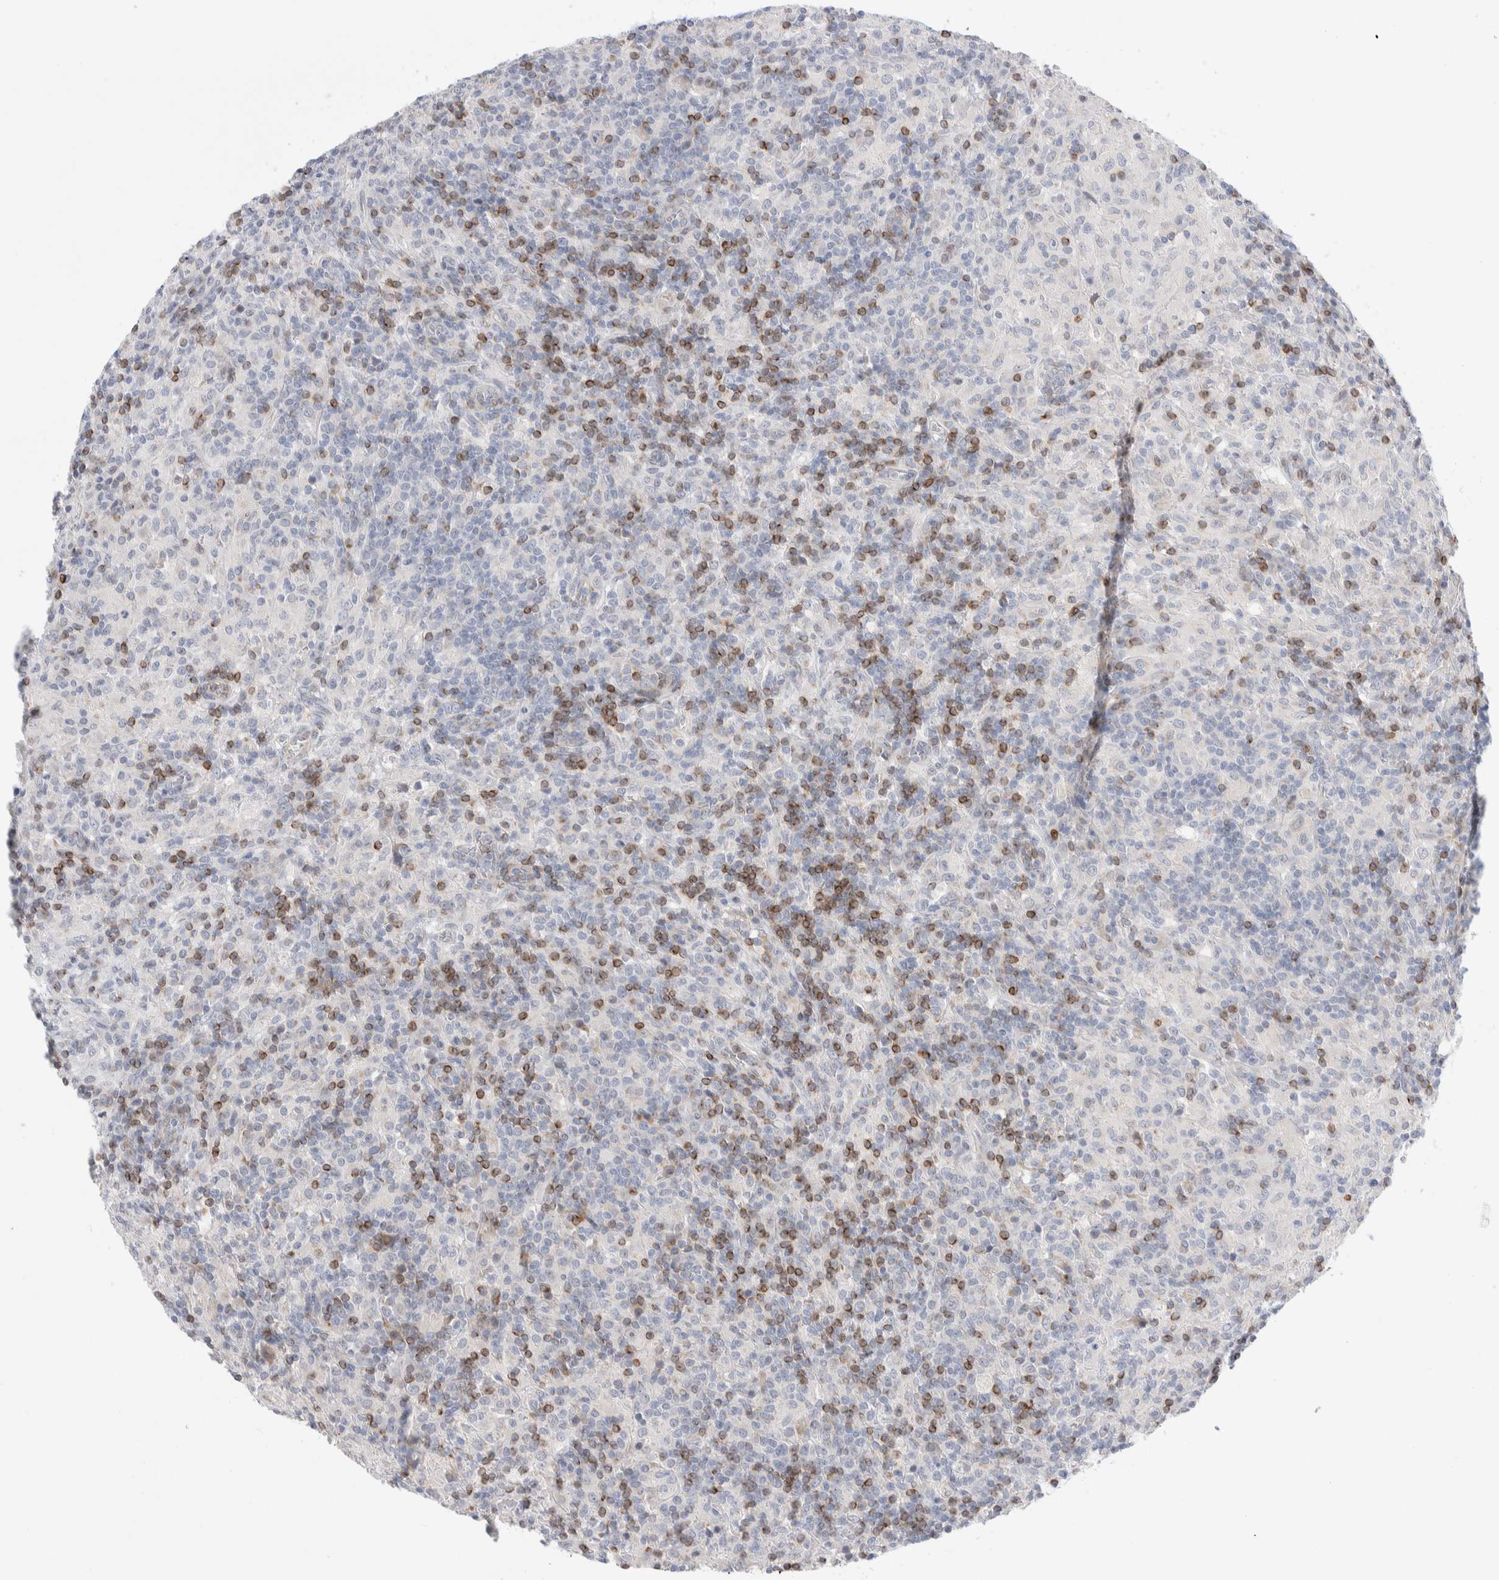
{"staining": {"intensity": "negative", "quantity": "none", "location": "none"}, "tissue": "lymphoma", "cell_type": "Tumor cells", "image_type": "cancer", "snomed": [{"axis": "morphology", "description": "Hodgkin's disease, NOS"}, {"axis": "topography", "description": "Lymph node"}], "caption": "High magnification brightfield microscopy of lymphoma stained with DAB (brown) and counterstained with hematoxylin (blue): tumor cells show no significant positivity.", "gene": "C1orf112", "patient": {"sex": "male", "age": 70}}